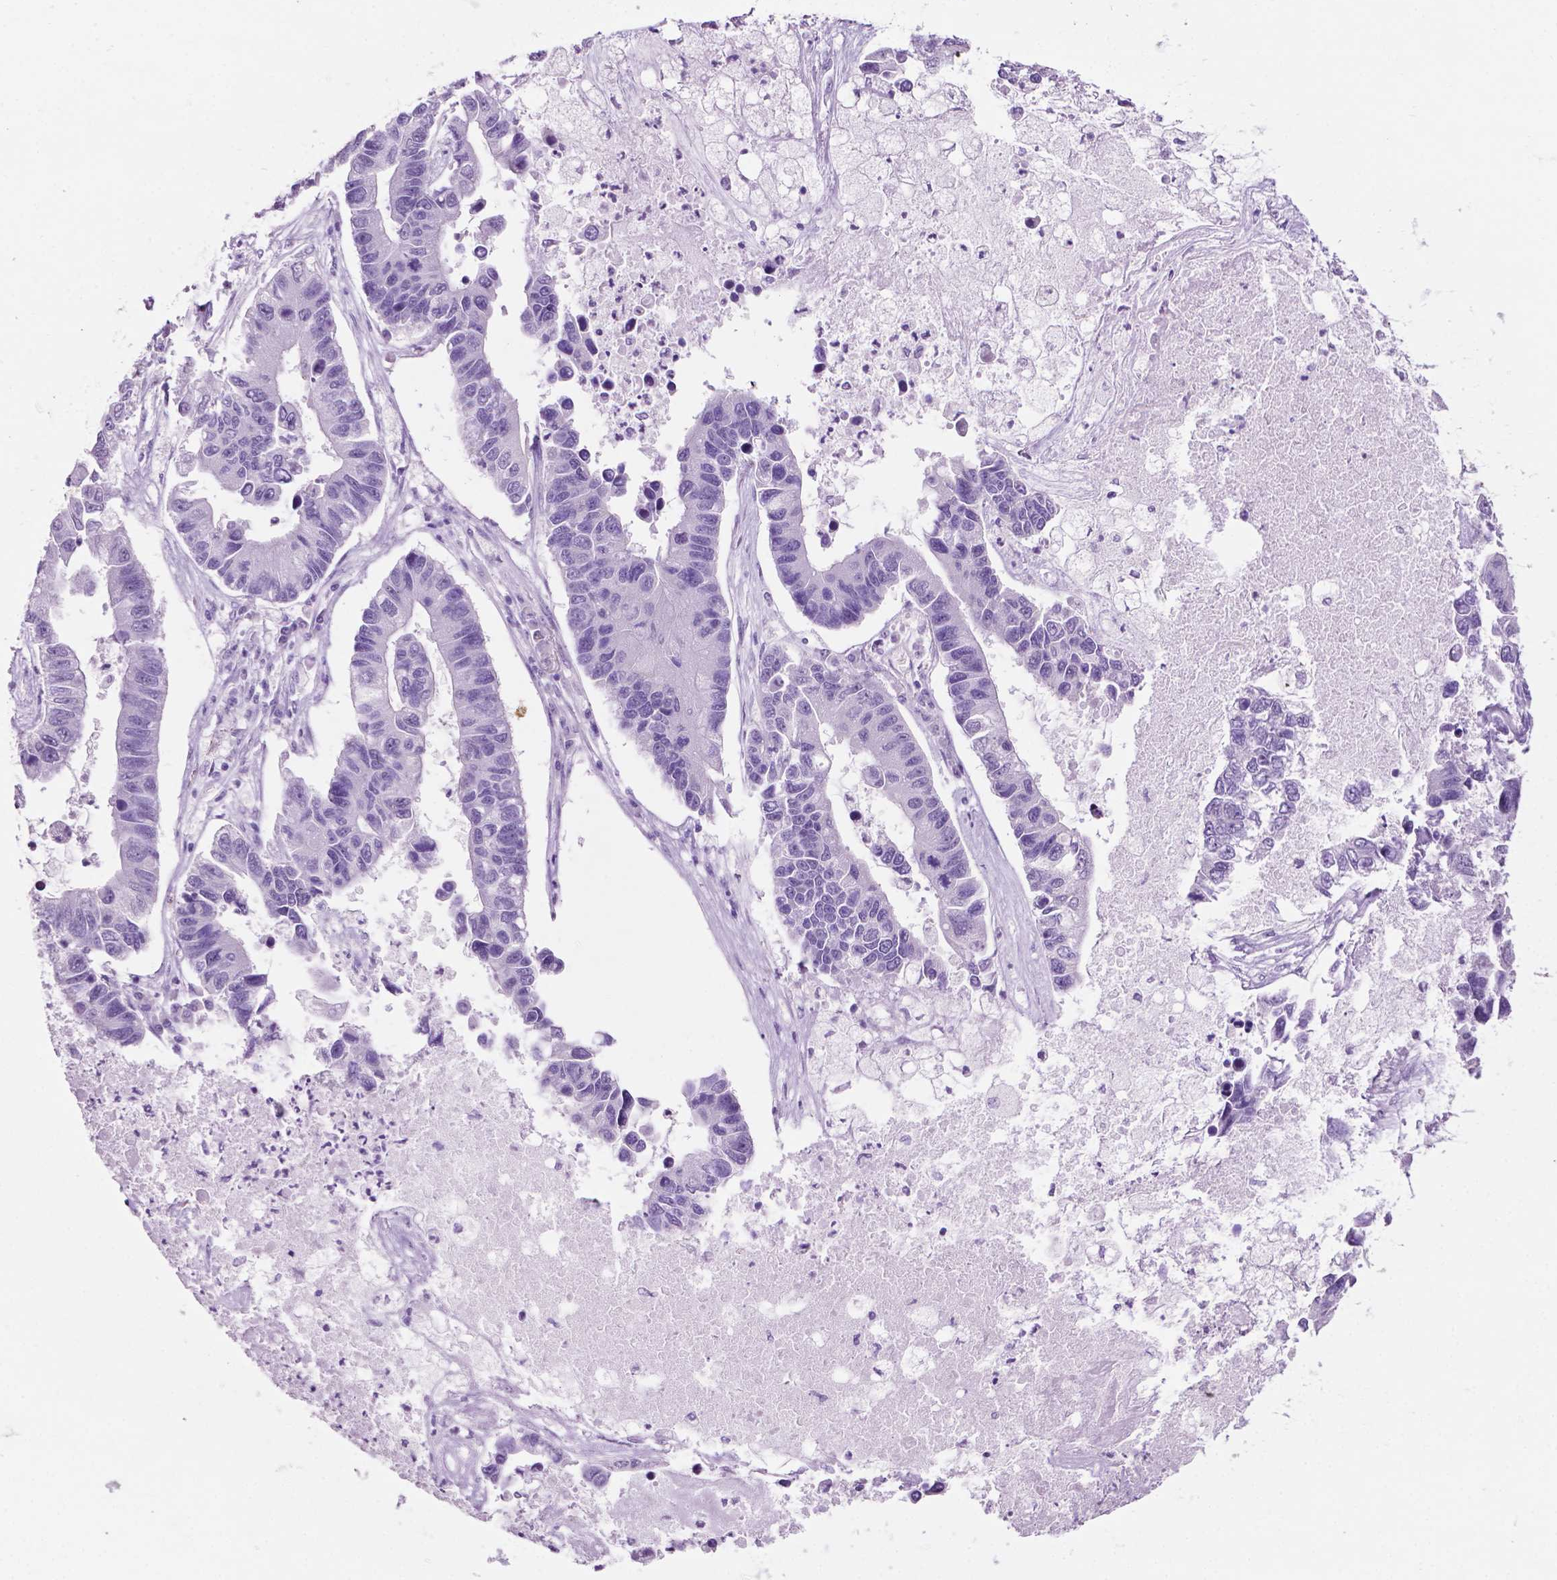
{"staining": {"intensity": "negative", "quantity": "none", "location": "none"}, "tissue": "lung cancer", "cell_type": "Tumor cells", "image_type": "cancer", "snomed": [{"axis": "morphology", "description": "Adenocarcinoma, NOS"}, {"axis": "topography", "description": "Bronchus"}, {"axis": "topography", "description": "Lung"}], "caption": "A high-resolution image shows IHC staining of lung cancer (adenocarcinoma), which reveals no significant positivity in tumor cells.", "gene": "PHGR1", "patient": {"sex": "female", "age": 51}}